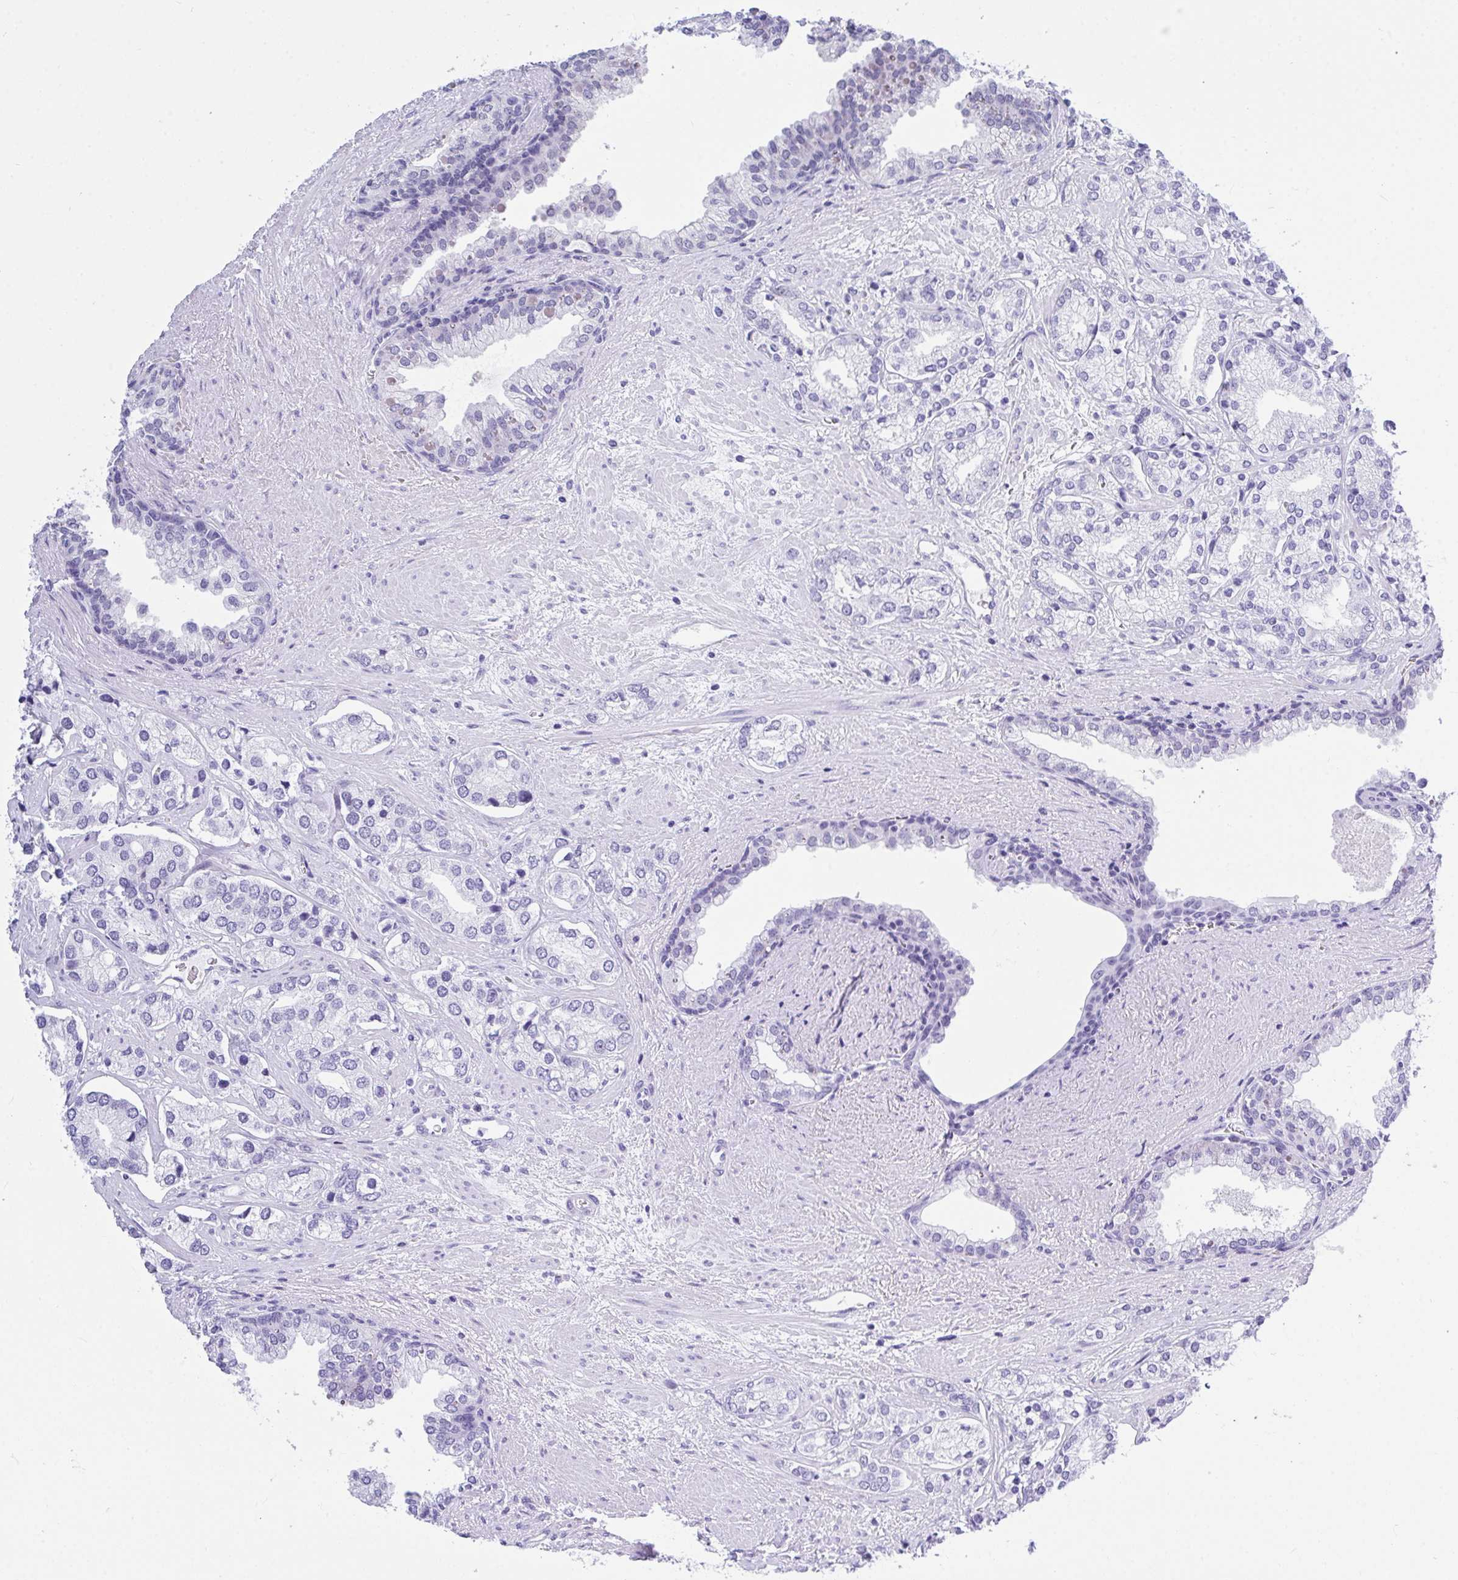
{"staining": {"intensity": "negative", "quantity": "none", "location": "none"}, "tissue": "prostate cancer", "cell_type": "Tumor cells", "image_type": "cancer", "snomed": [{"axis": "morphology", "description": "Adenocarcinoma, High grade"}, {"axis": "topography", "description": "Prostate"}], "caption": "This is a histopathology image of immunohistochemistry (IHC) staining of prostate cancer, which shows no expression in tumor cells. (DAB (3,3'-diaminobenzidine) immunohistochemistry (IHC), high magnification).", "gene": "THOP1", "patient": {"sex": "male", "age": 58}}